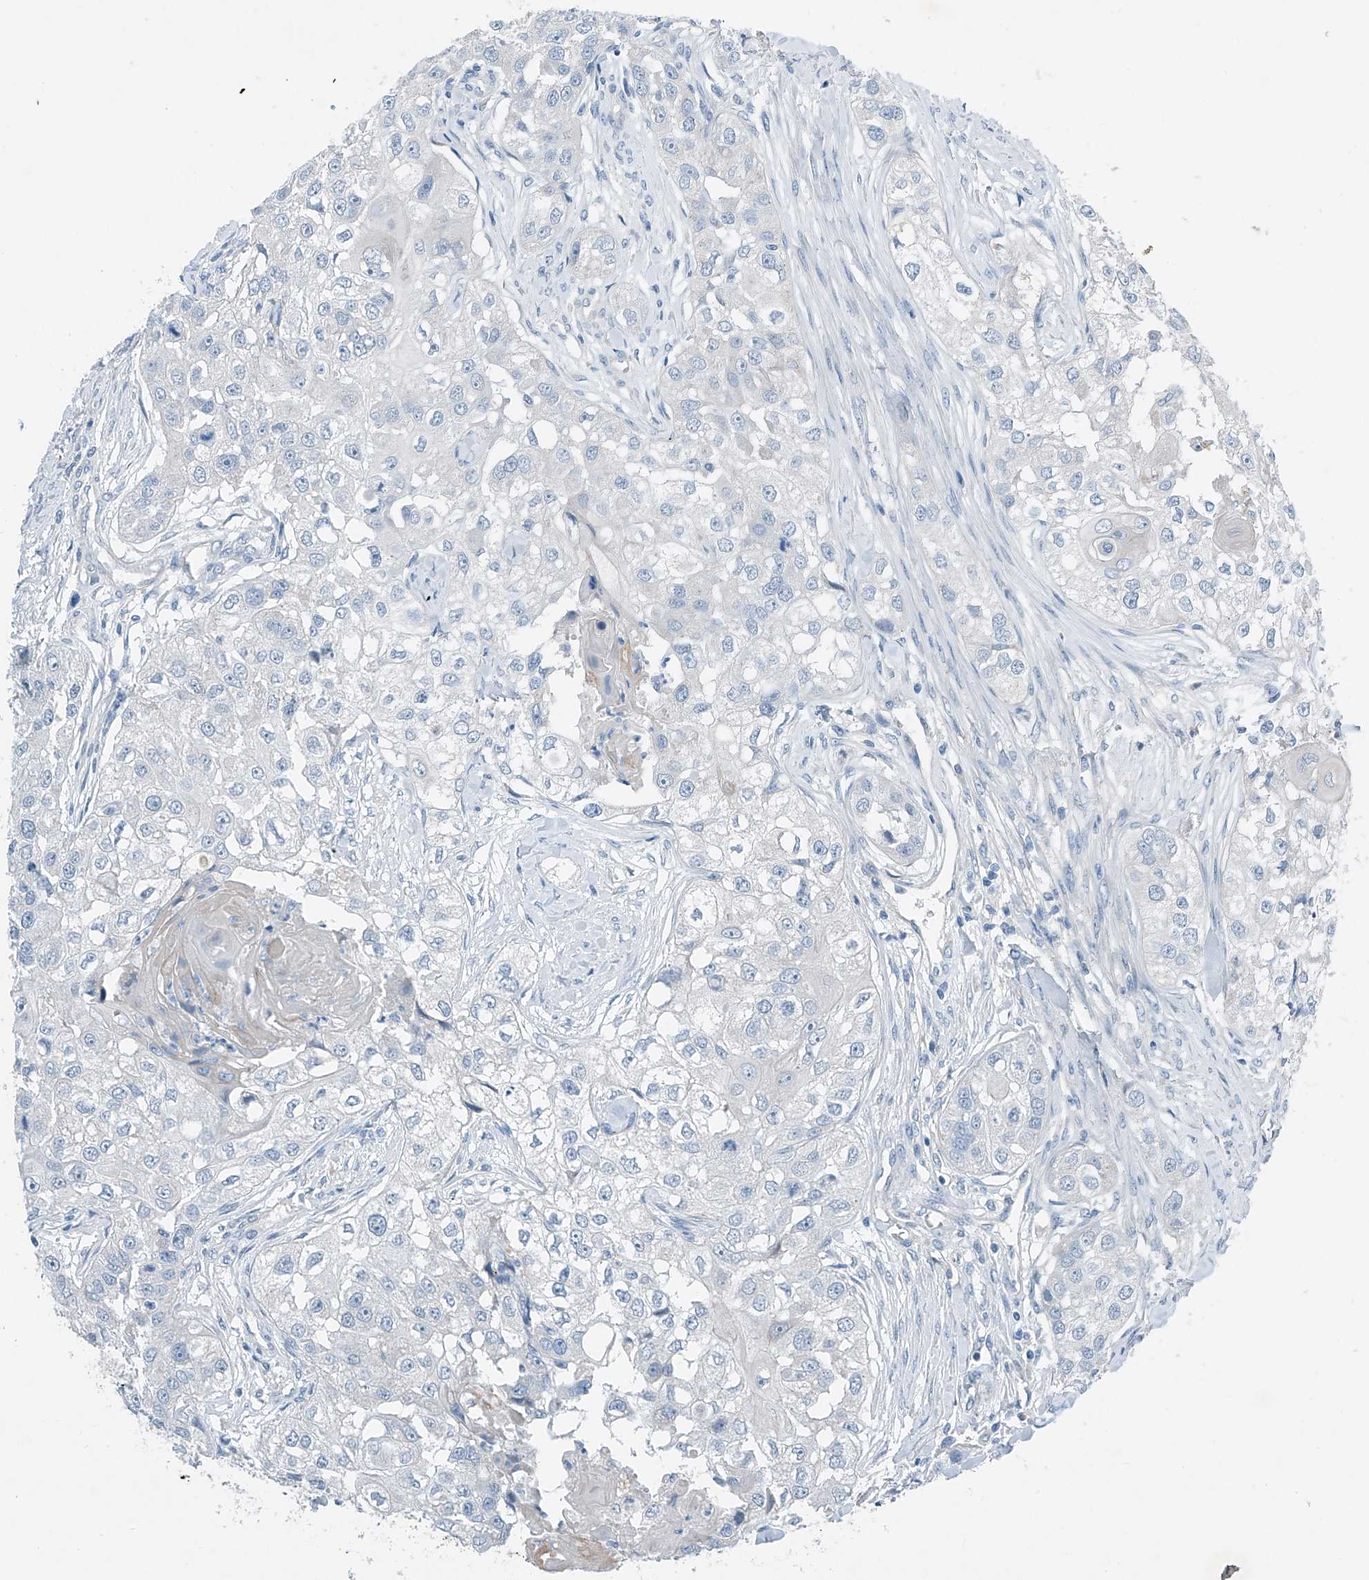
{"staining": {"intensity": "negative", "quantity": "none", "location": "none"}, "tissue": "head and neck cancer", "cell_type": "Tumor cells", "image_type": "cancer", "snomed": [{"axis": "morphology", "description": "Normal tissue, NOS"}, {"axis": "morphology", "description": "Squamous cell carcinoma, NOS"}, {"axis": "topography", "description": "Skeletal muscle"}, {"axis": "topography", "description": "Head-Neck"}], "caption": "DAB immunohistochemical staining of head and neck cancer (squamous cell carcinoma) exhibits no significant expression in tumor cells.", "gene": "MDGA1", "patient": {"sex": "male", "age": 51}}